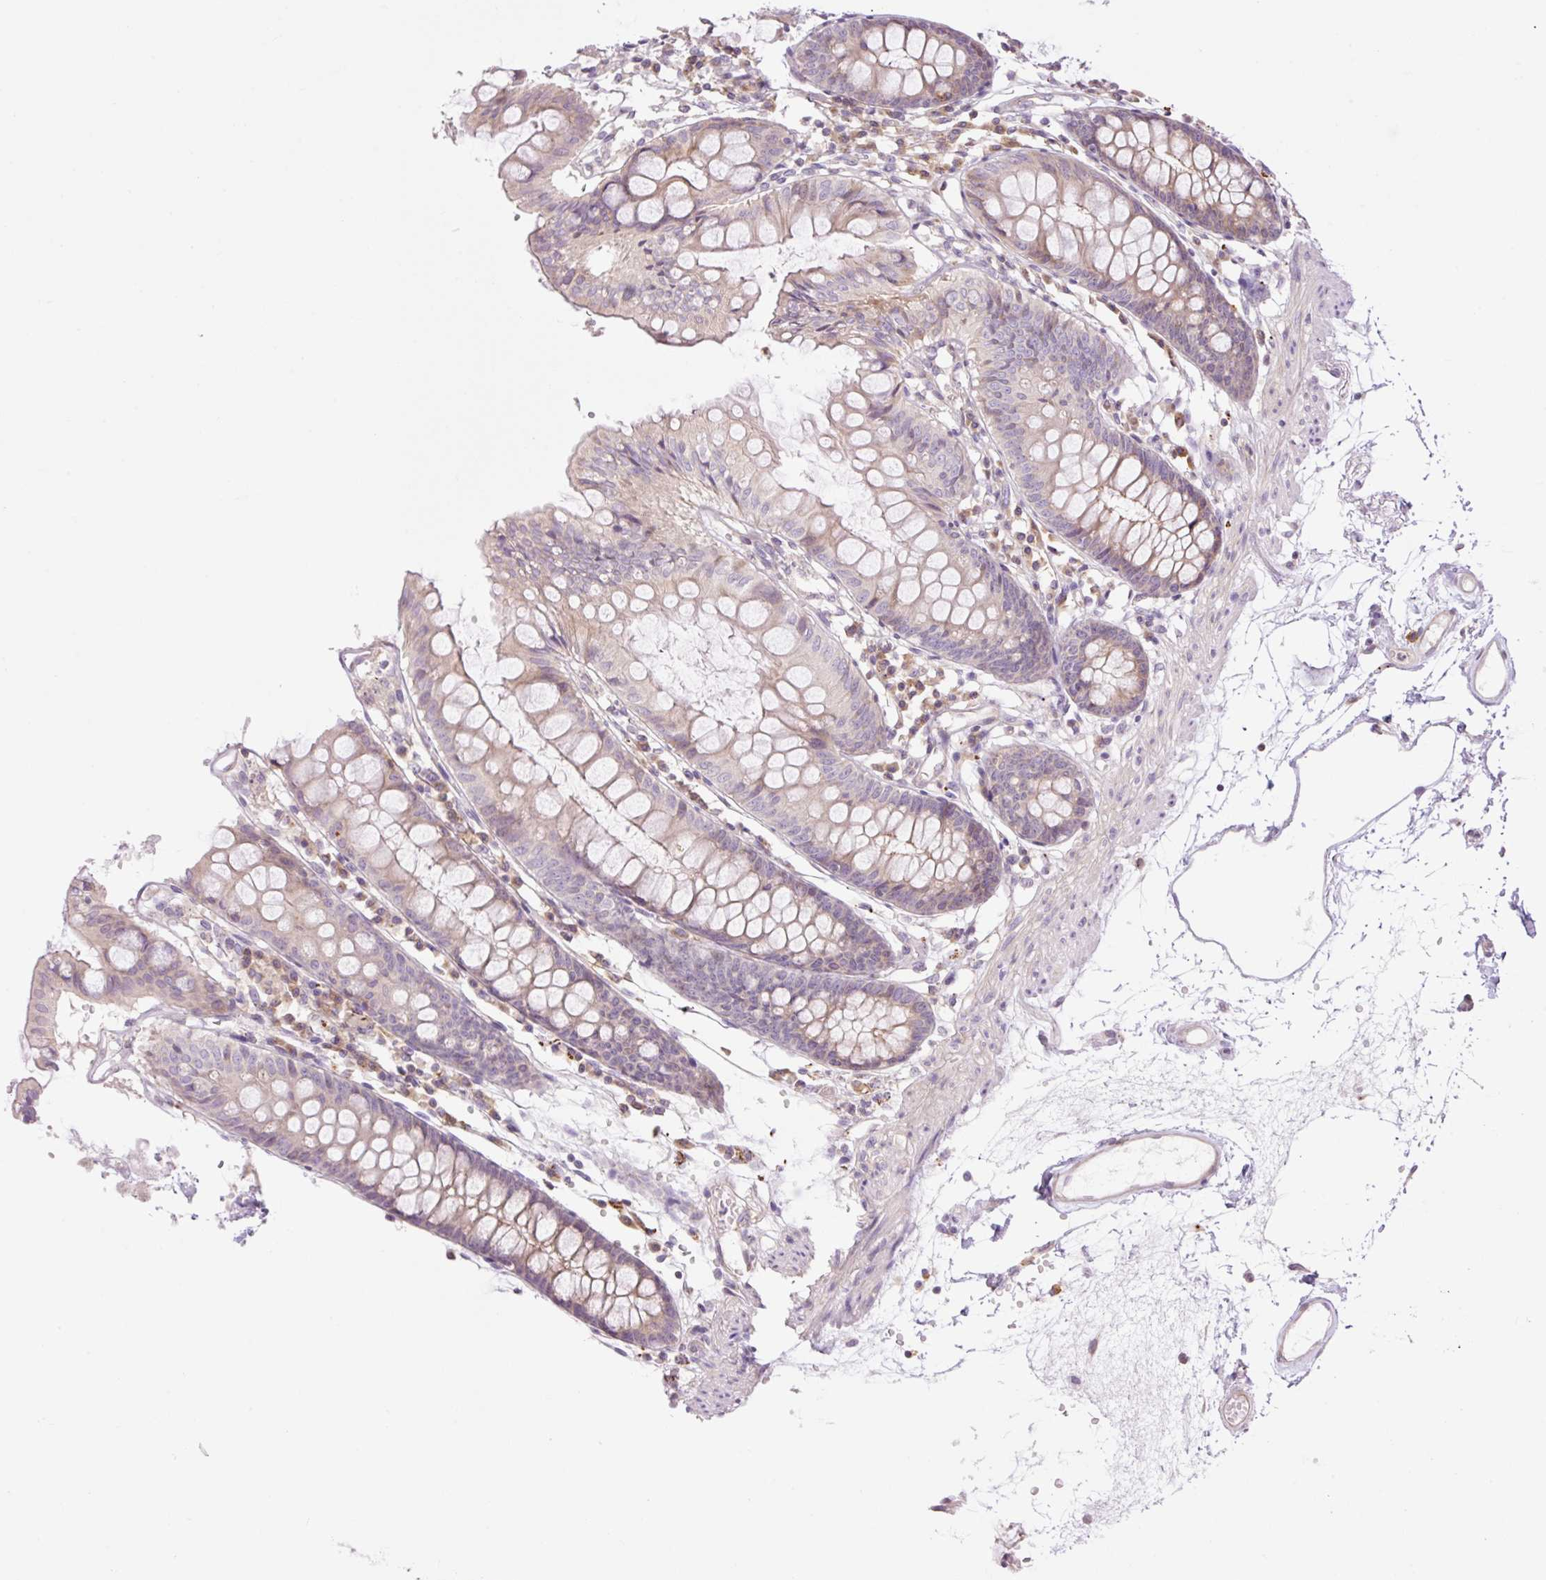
{"staining": {"intensity": "negative", "quantity": "none", "location": "none"}, "tissue": "colon", "cell_type": "Endothelial cells", "image_type": "normal", "snomed": [{"axis": "morphology", "description": "Normal tissue, NOS"}, {"axis": "topography", "description": "Colon"}], "caption": "High magnification brightfield microscopy of benign colon stained with DAB (brown) and counterstained with hematoxylin (blue): endothelial cells show no significant positivity.", "gene": "GRID2", "patient": {"sex": "female", "age": 84}}